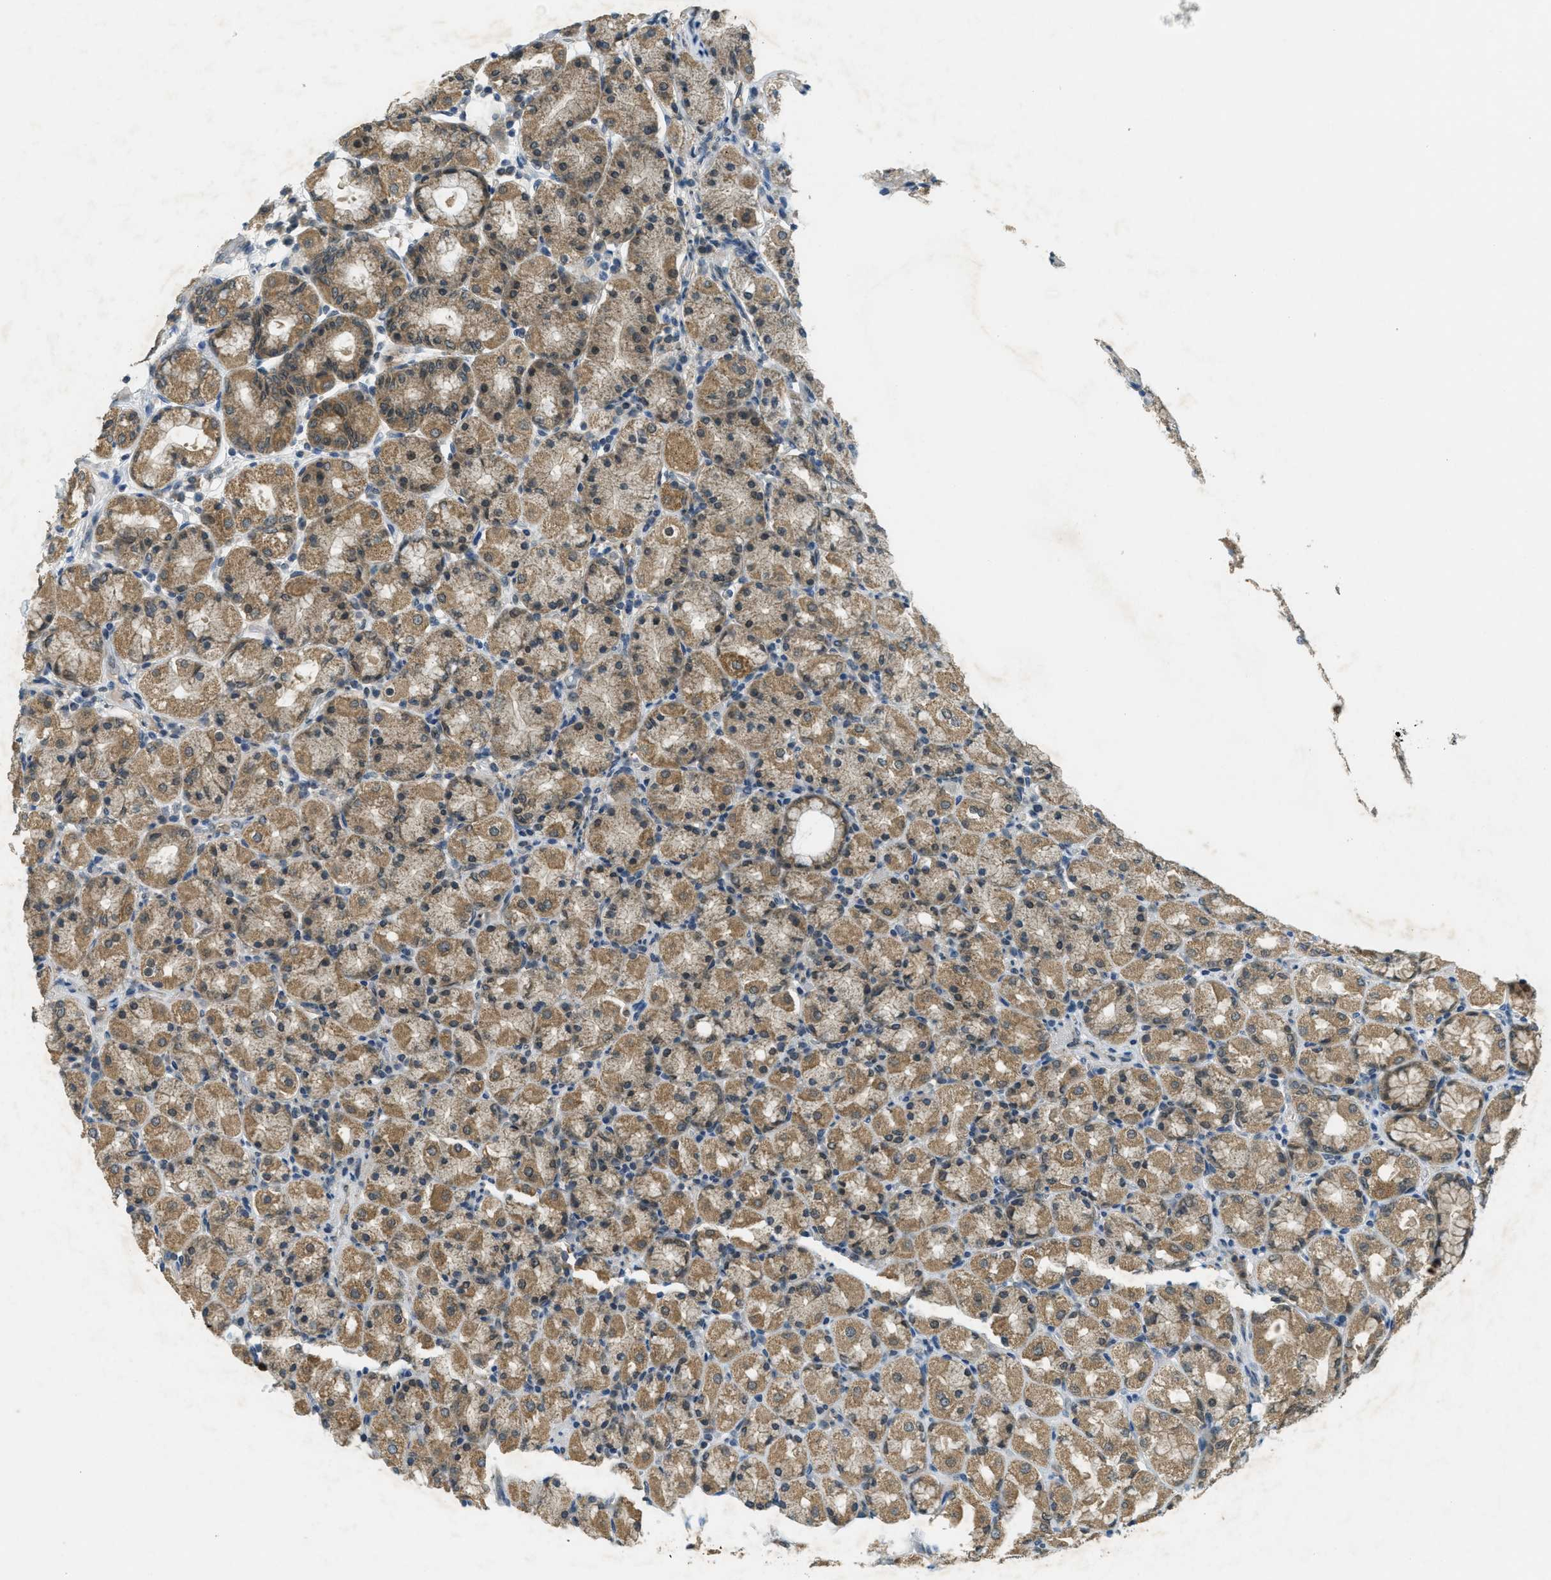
{"staining": {"intensity": "moderate", "quantity": "25%-75%", "location": "cytoplasmic/membranous,nuclear"}, "tissue": "stomach", "cell_type": "Glandular cells", "image_type": "normal", "snomed": [{"axis": "morphology", "description": "Normal tissue, NOS"}, {"axis": "topography", "description": "Stomach, upper"}], "caption": "A medium amount of moderate cytoplasmic/membranous,nuclear staining is identified in approximately 25%-75% of glandular cells in normal stomach. The staining was performed using DAB (3,3'-diaminobenzidine) to visualize the protein expression in brown, while the nuclei were stained in blue with hematoxylin (Magnification: 20x).", "gene": "TCF20", "patient": {"sex": "male", "age": 68}}